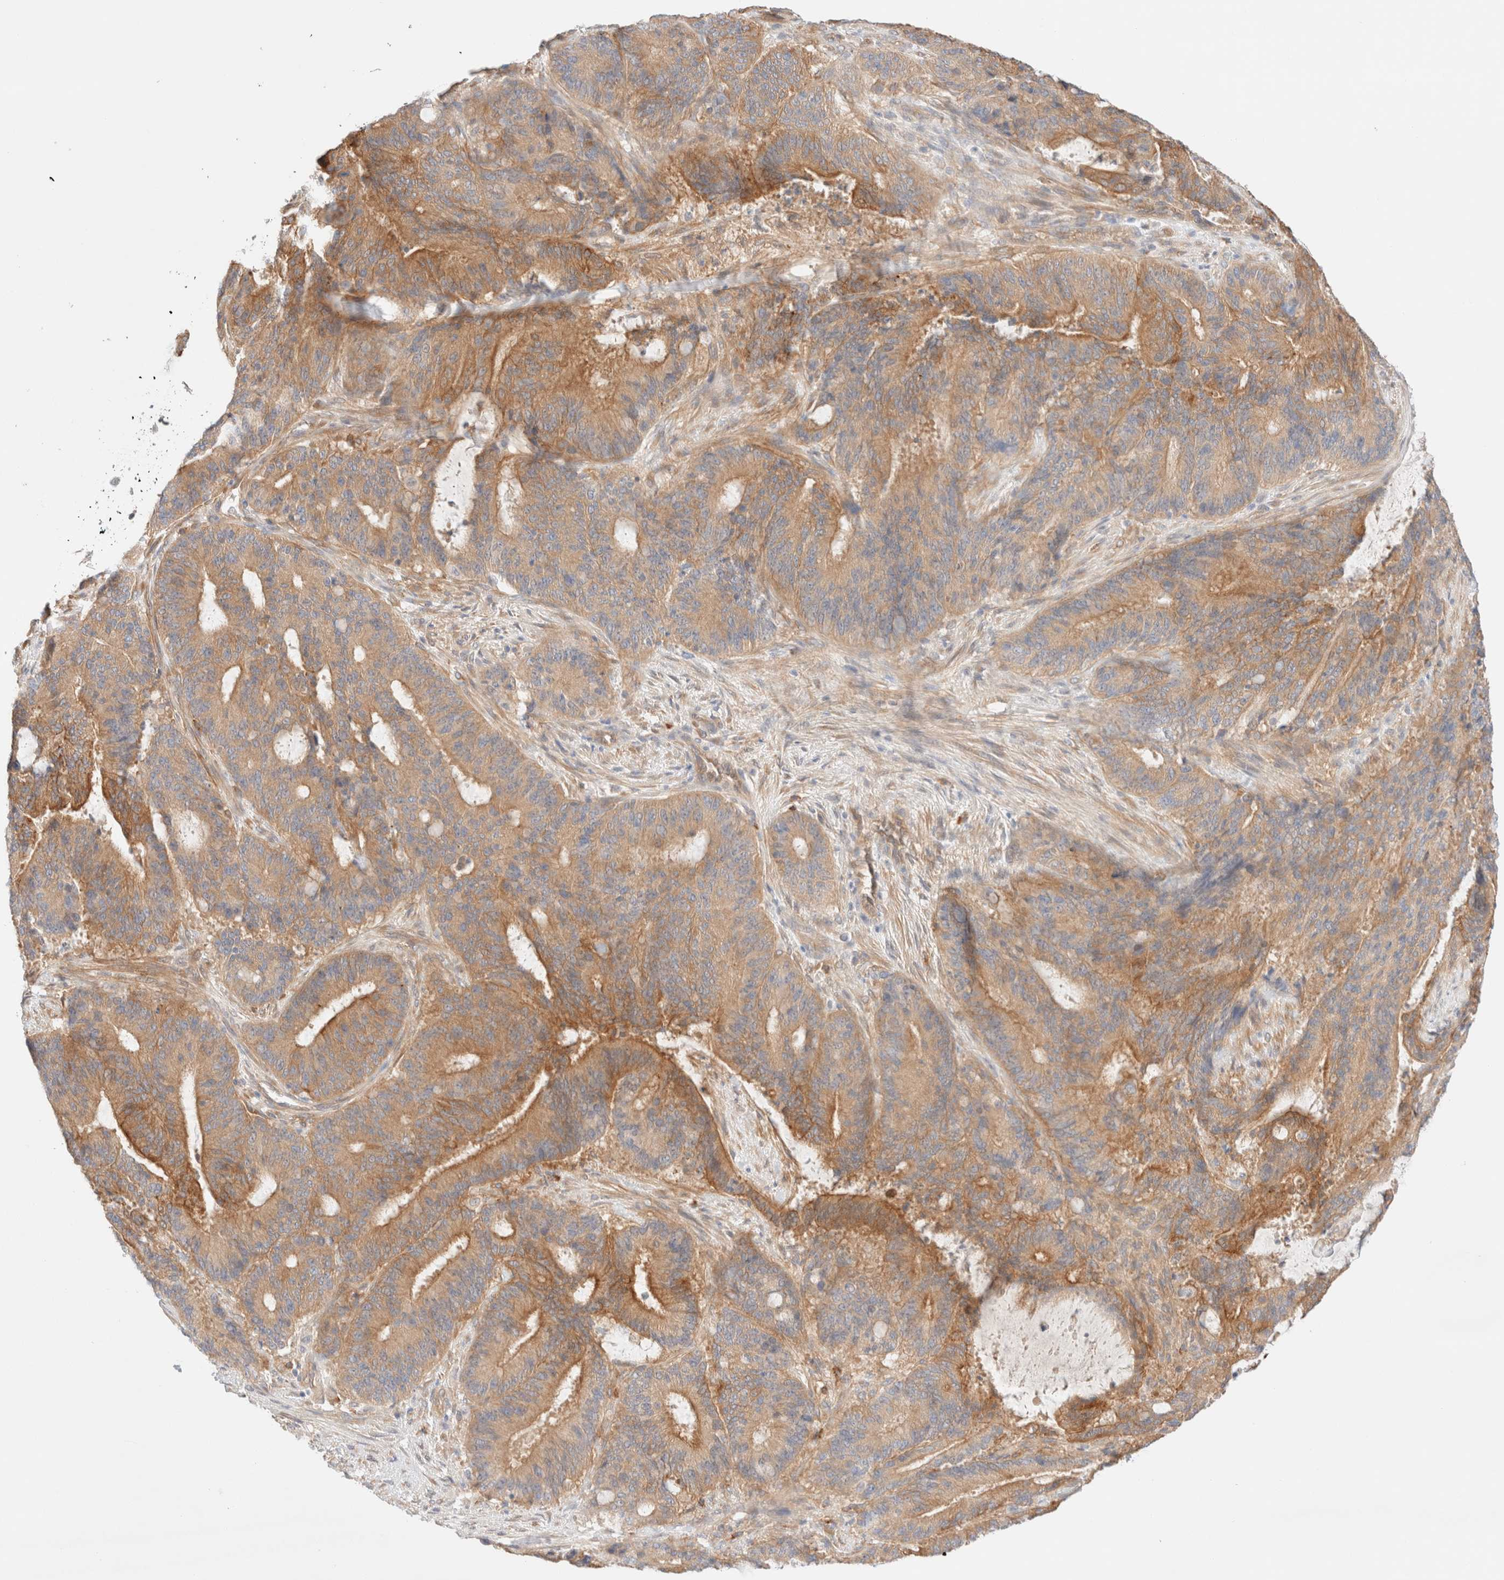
{"staining": {"intensity": "moderate", "quantity": ">75%", "location": "cytoplasmic/membranous"}, "tissue": "liver cancer", "cell_type": "Tumor cells", "image_type": "cancer", "snomed": [{"axis": "morphology", "description": "Normal tissue, NOS"}, {"axis": "morphology", "description": "Cholangiocarcinoma"}, {"axis": "topography", "description": "Liver"}, {"axis": "topography", "description": "Peripheral nerve tissue"}], "caption": "Brown immunohistochemical staining in cholangiocarcinoma (liver) reveals moderate cytoplasmic/membranous positivity in approximately >75% of tumor cells. (DAB (3,3'-diaminobenzidine) IHC, brown staining for protein, blue staining for nuclei).", "gene": "NIBAN2", "patient": {"sex": "female", "age": 73}}